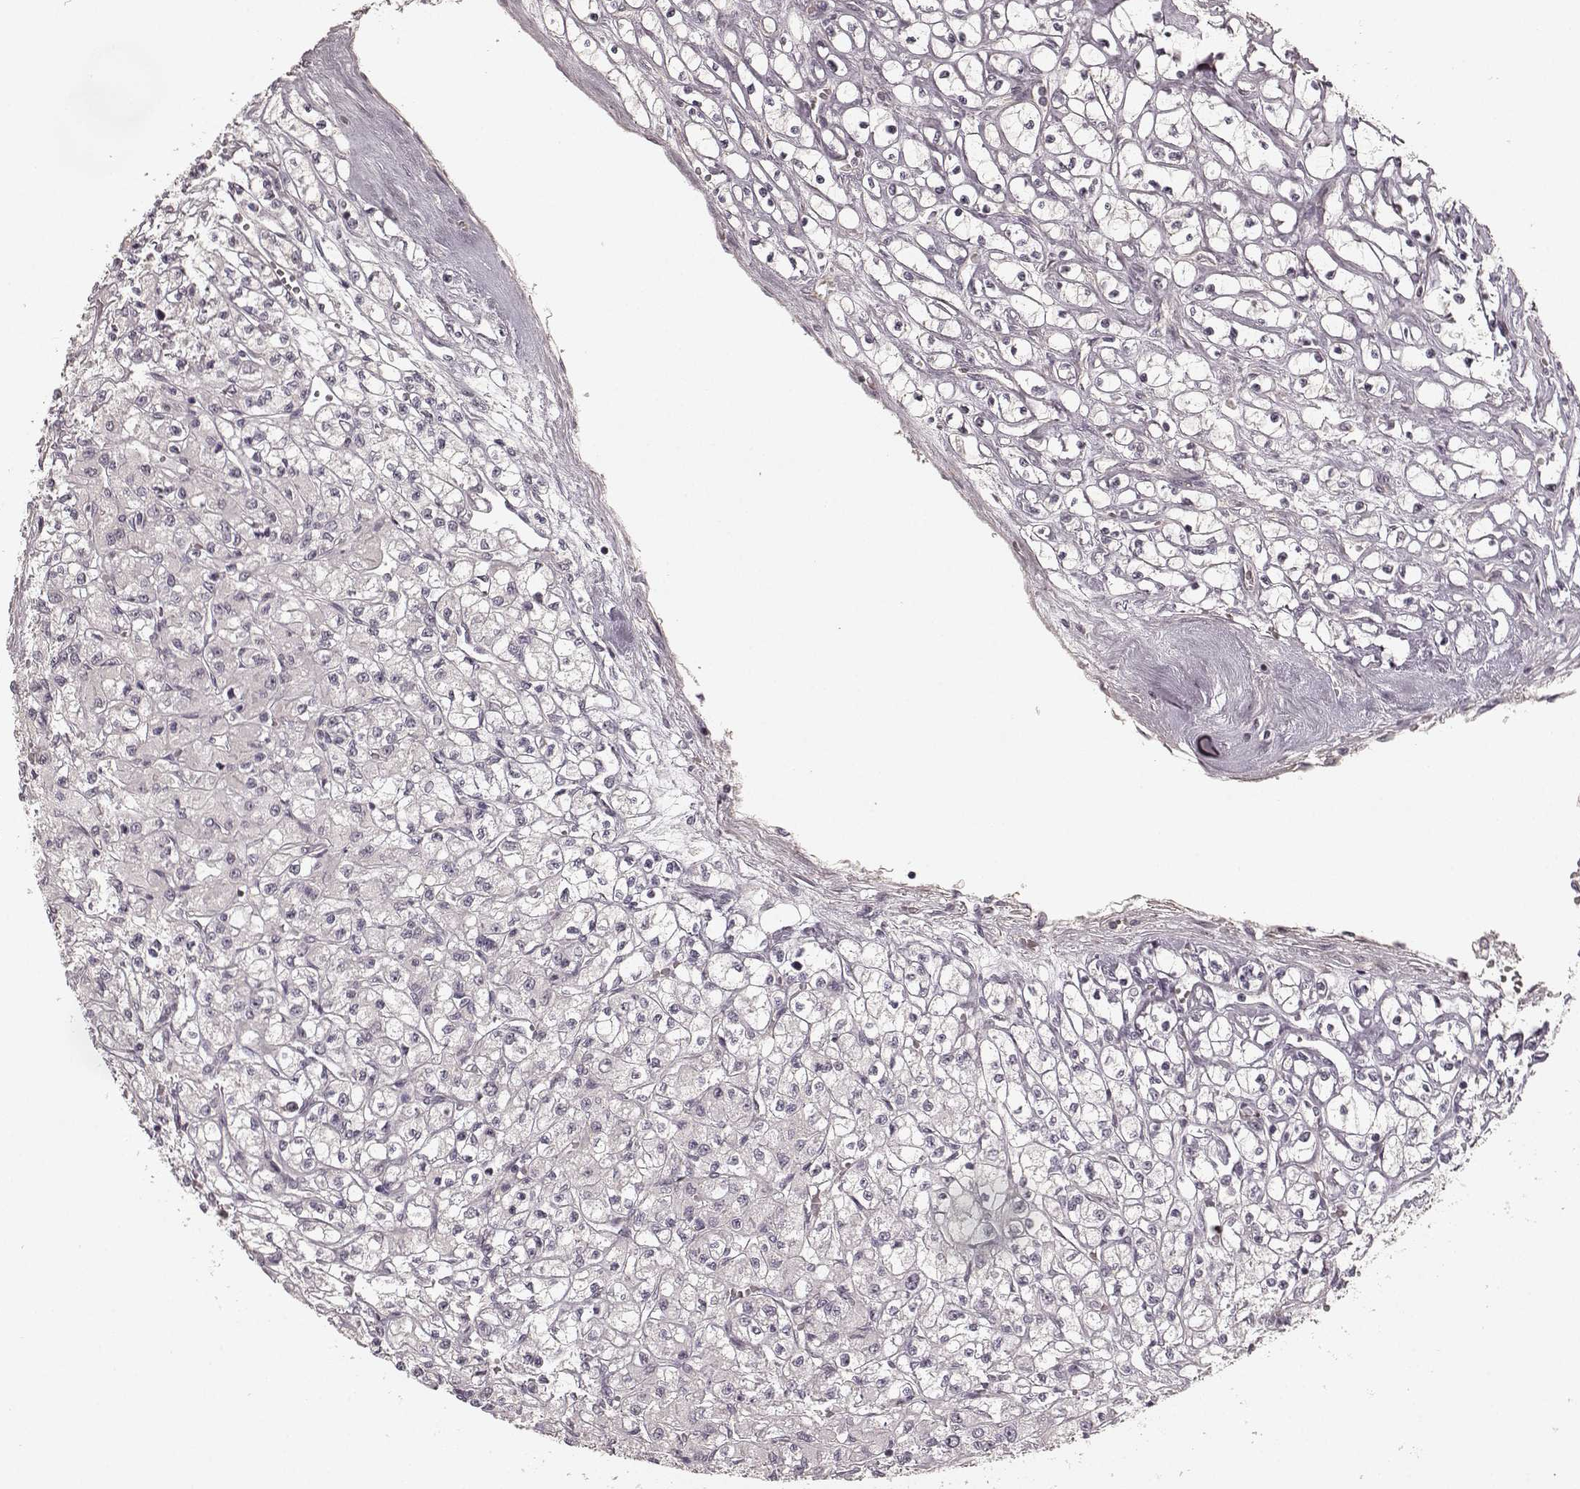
{"staining": {"intensity": "negative", "quantity": "none", "location": "none"}, "tissue": "renal cancer", "cell_type": "Tumor cells", "image_type": "cancer", "snomed": [{"axis": "morphology", "description": "Adenocarcinoma, NOS"}, {"axis": "topography", "description": "Kidney"}], "caption": "This is an immunohistochemistry image of renal cancer (adenocarcinoma). There is no expression in tumor cells.", "gene": "PRKCE", "patient": {"sex": "female", "age": 70}}